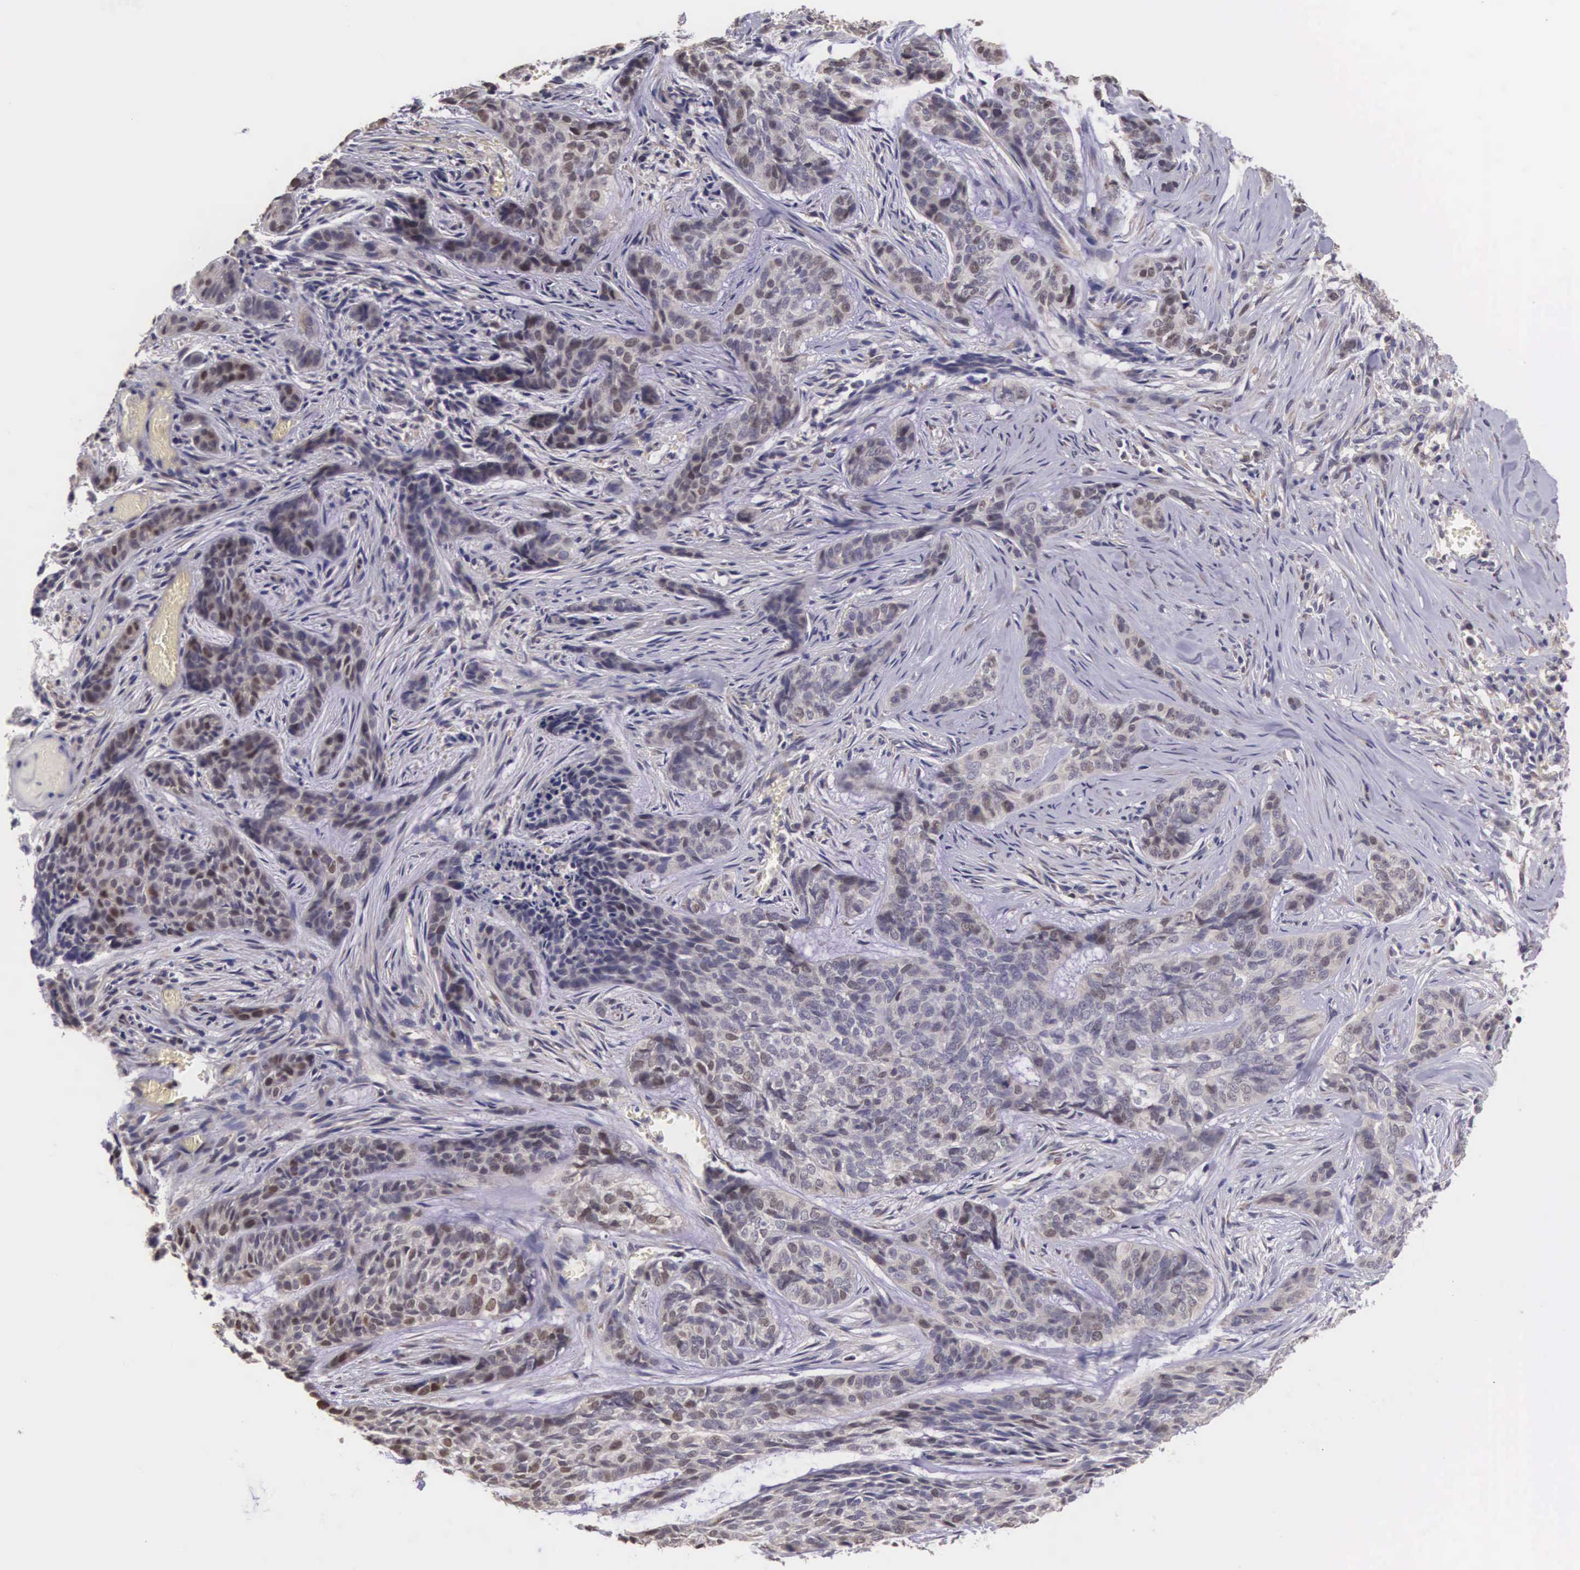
{"staining": {"intensity": "weak", "quantity": "25%-75%", "location": "cytoplasmic/membranous,nuclear"}, "tissue": "skin cancer", "cell_type": "Tumor cells", "image_type": "cancer", "snomed": [{"axis": "morphology", "description": "Normal tissue, NOS"}, {"axis": "morphology", "description": "Basal cell carcinoma"}, {"axis": "topography", "description": "Skin"}], "caption": "A micrograph showing weak cytoplasmic/membranous and nuclear staining in about 25%-75% of tumor cells in basal cell carcinoma (skin), as visualized by brown immunohistochemical staining.", "gene": "CDC45", "patient": {"sex": "female", "age": 65}}